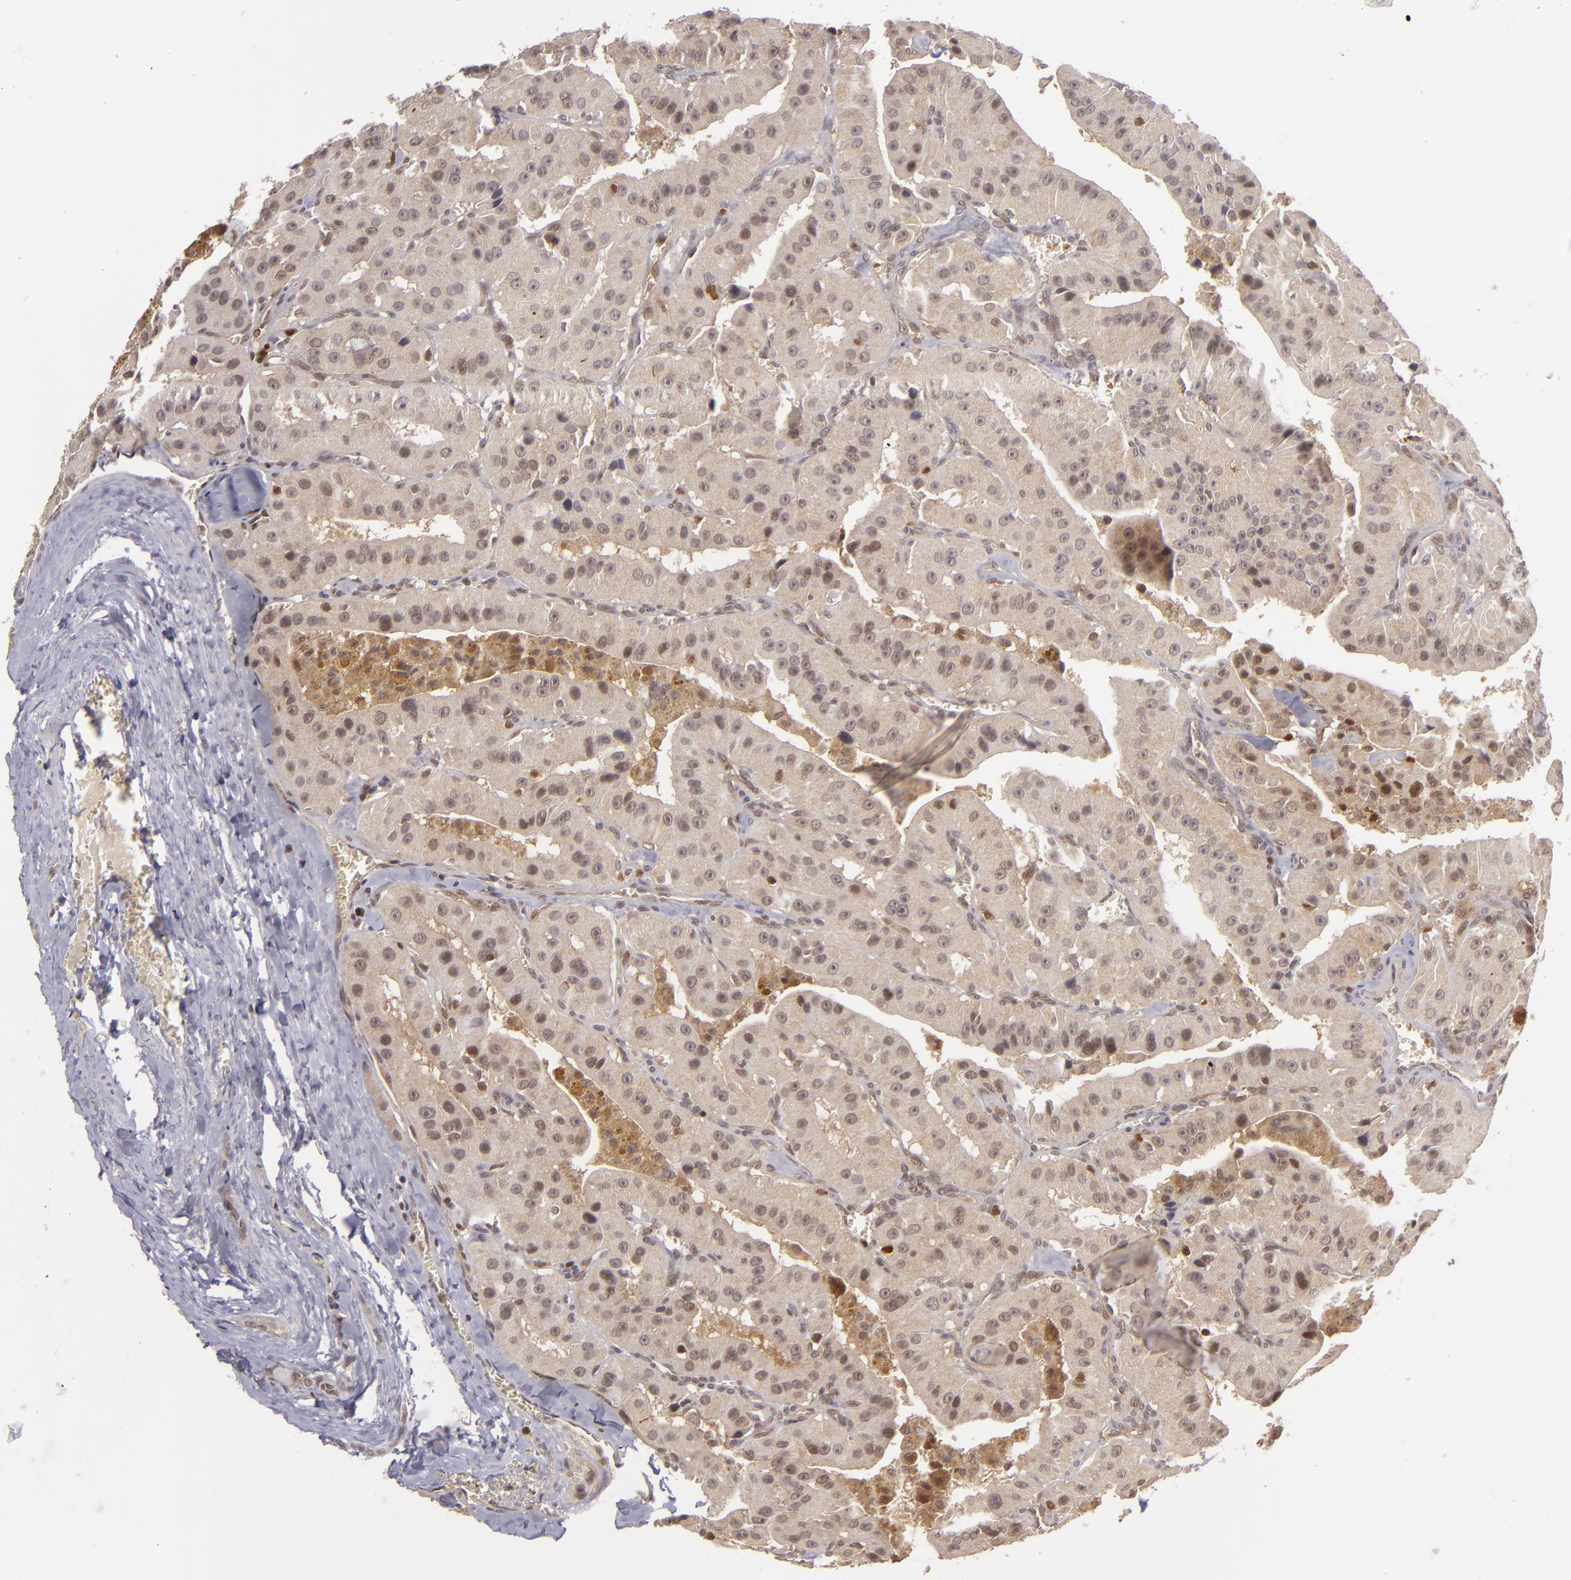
{"staining": {"intensity": "weak", "quantity": ">75%", "location": "cytoplasmic/membranous,nuclear"}, "tissue": "thyroid cancer", "cell_type": "Tumor cells", "image_type": "cancer", "snomed": [{"axis": "morphology", "description": "Carcinoma, NOS"}, {"axis": "topography", "description": "Thyroid gland"}], "caption": "A micrograph of human carcinoma (thyroid) stained for a protein demonstrates weak cytoplasmic/membranous and nuclear brown staining in tumor cells.", "gene": "ZBTB33", "patient": {"sex": "male", "age": 76}}